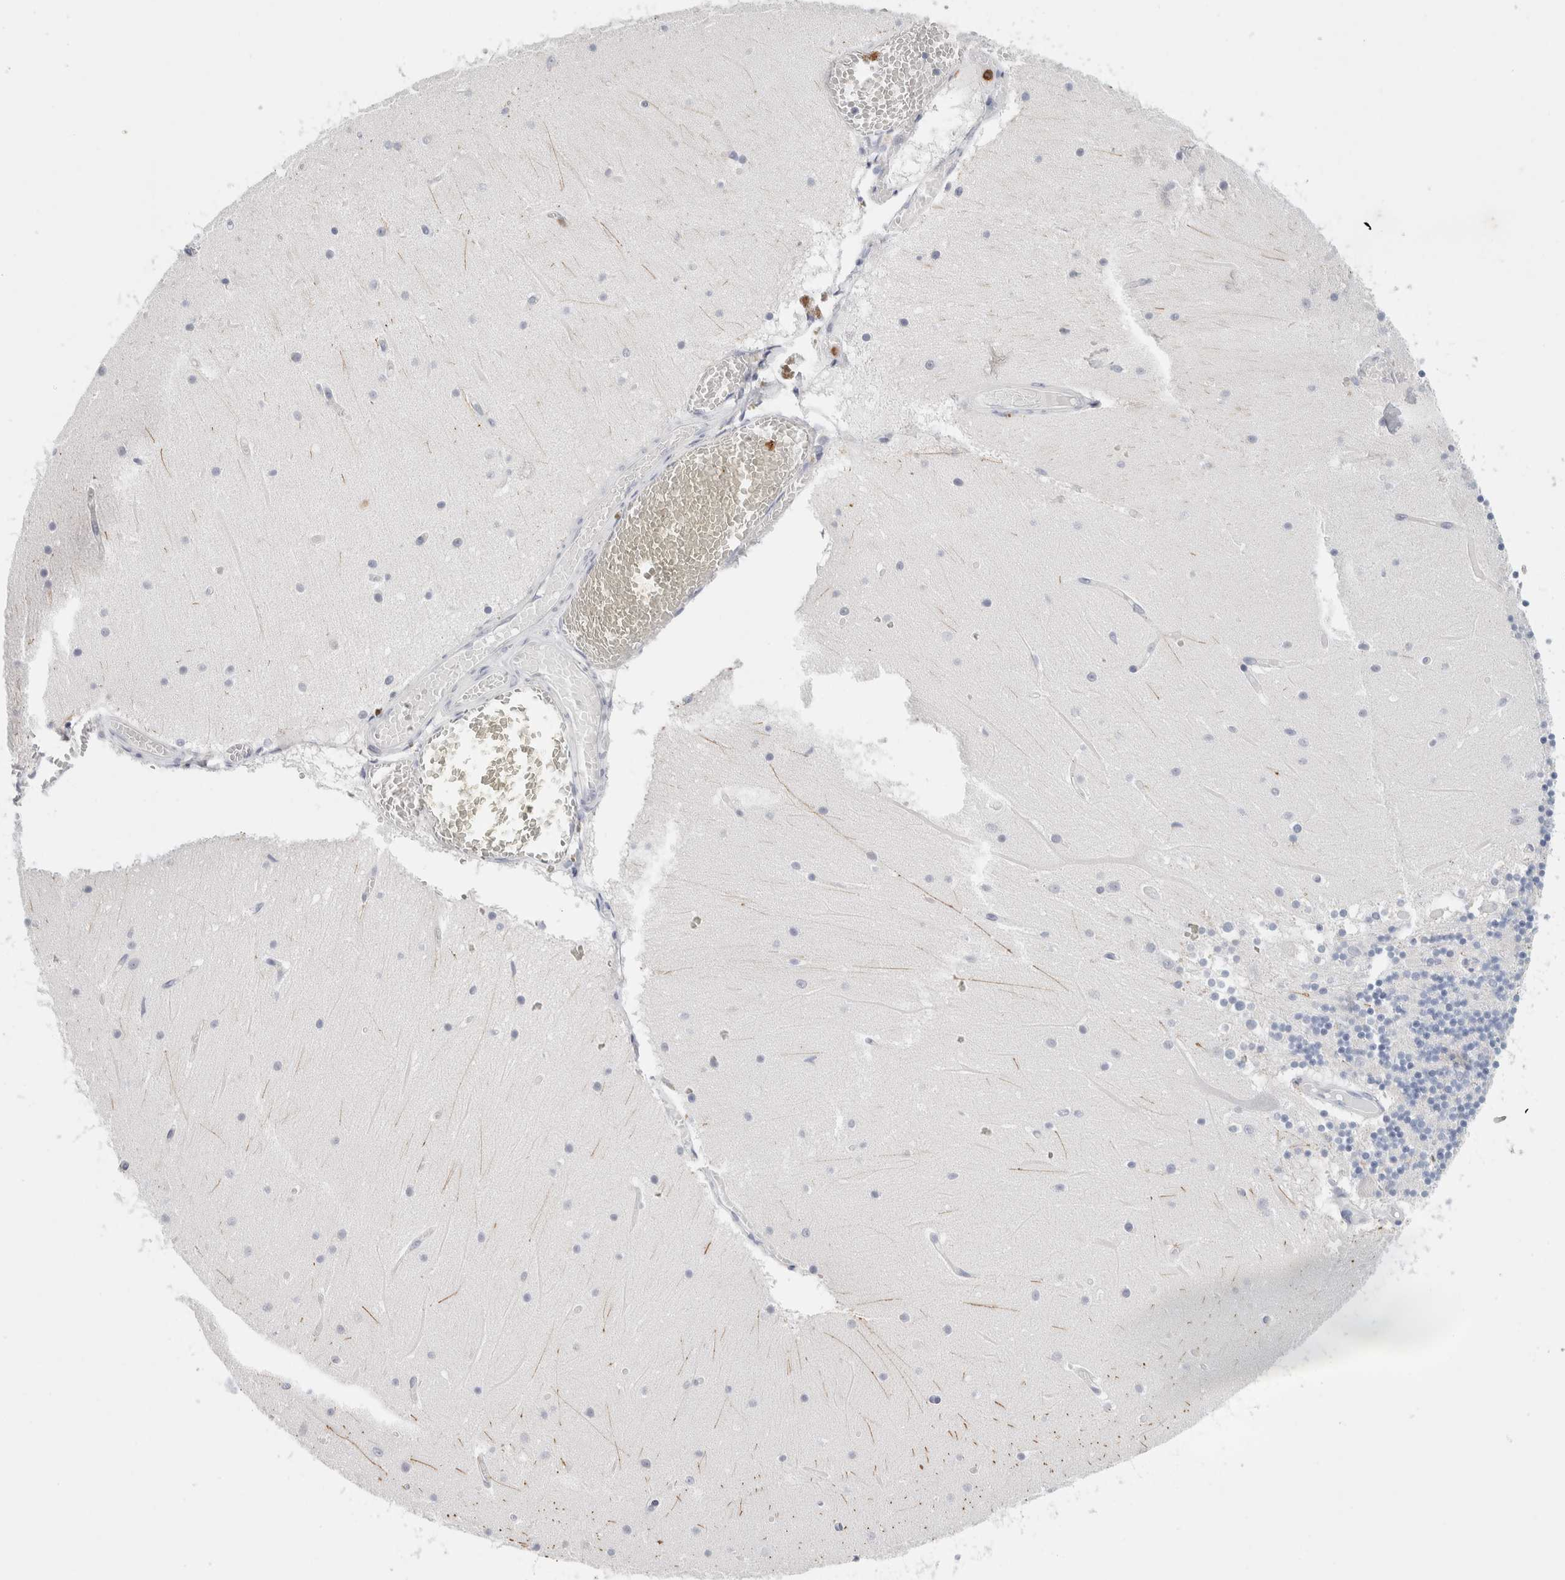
{"staining": {"intensity": "negative", "quantity": "none", "location": "none"}, "tissue": "cerebellum", "cell_type": "Cells in granular layer", "image_type": "normal", "snomed": [{"axis": "morphology", "description": "Normal tissue, NOS"}, {"axis": "topography", "description": "Cerebellum"}], "caption": "Immunohistochemistry of benign cerebellum demonstrates no staining in cells in granular layer.", "gene": "NCF2", "patient": {"sex": "female", "age": 28}}